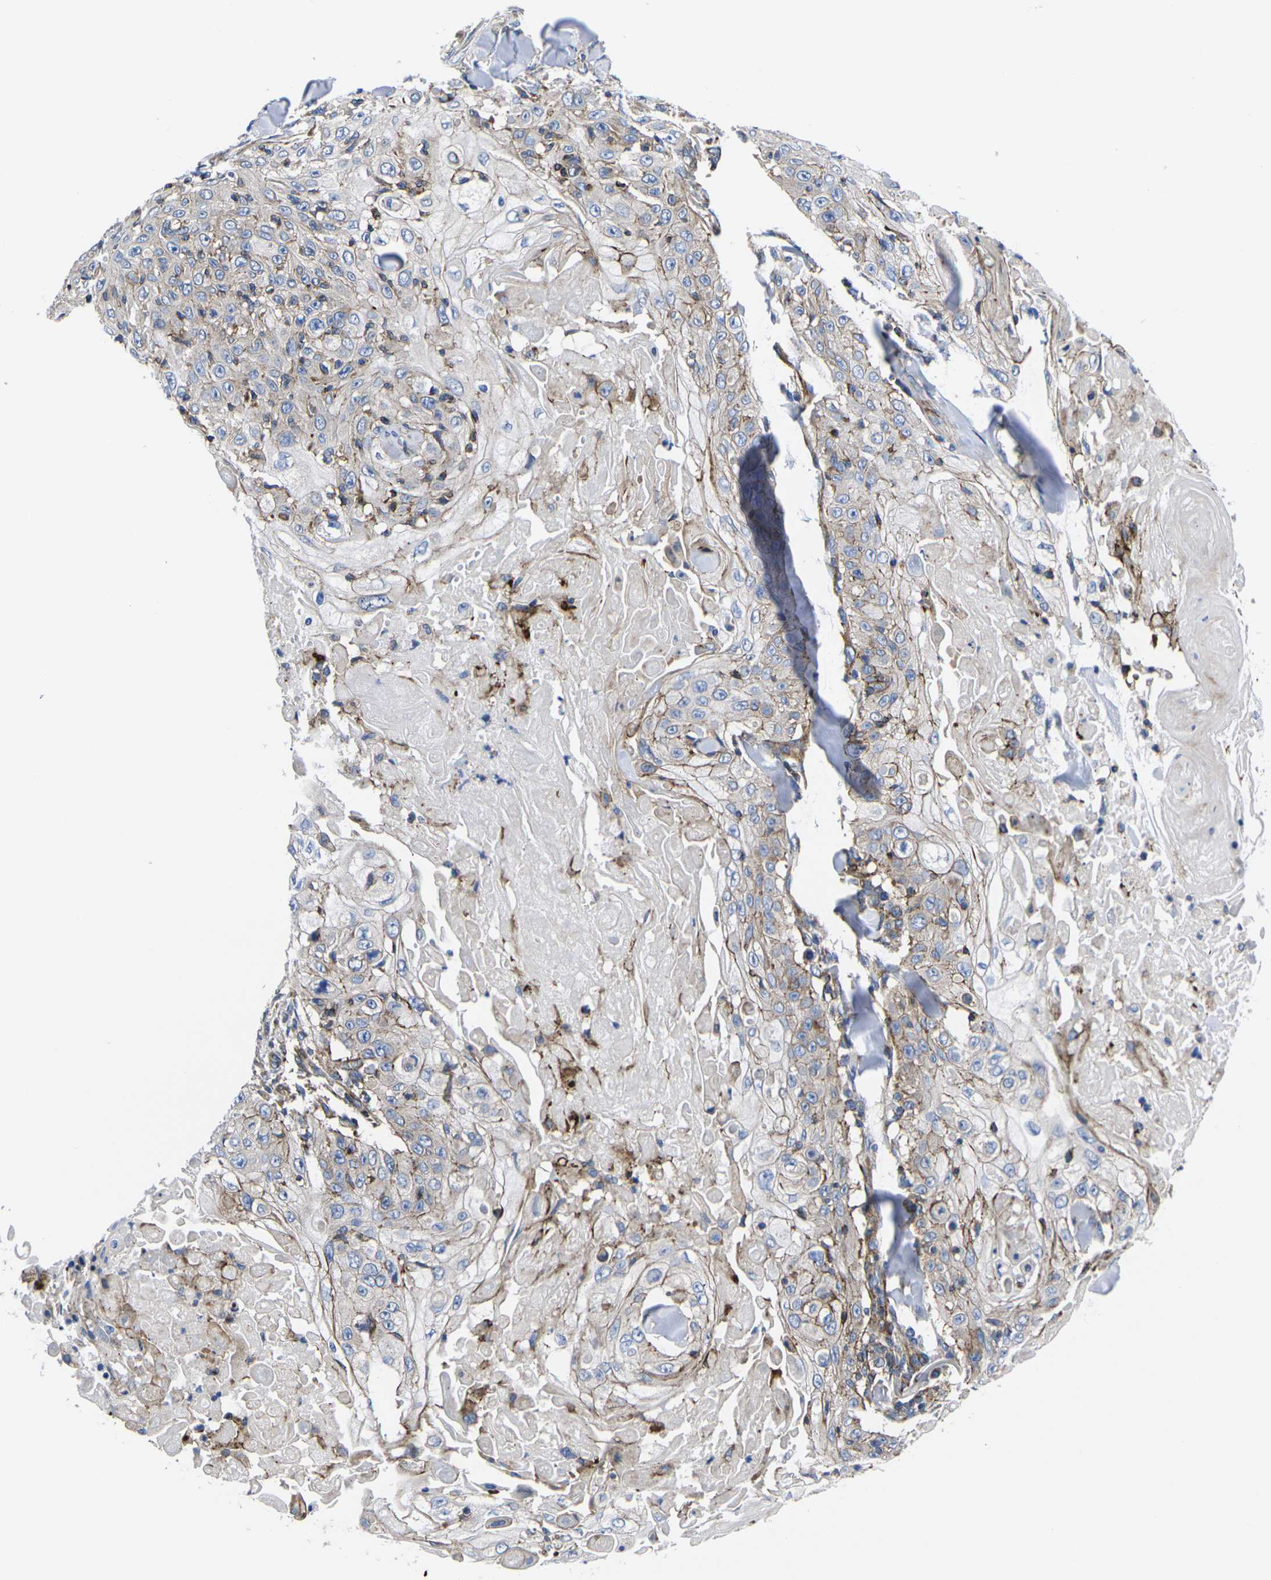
{"staining": {"intensity": "negative", "quantity": "none", "location": "none"}, "tissue": "skin cancer", "cell_type": "Tumor cells", "image_type": "cancer", "snomed": [{"axis": "morphology", "description": "Squamous cell carcinoma, NOS"}, {"axis": "topography", "description": "Skin"}], "caption": "Tumor cells show no significant positivity in squamous cell carcinoma (skin).", "gene": "GPR4", "patient": {"sex": "male", "age": 86}}